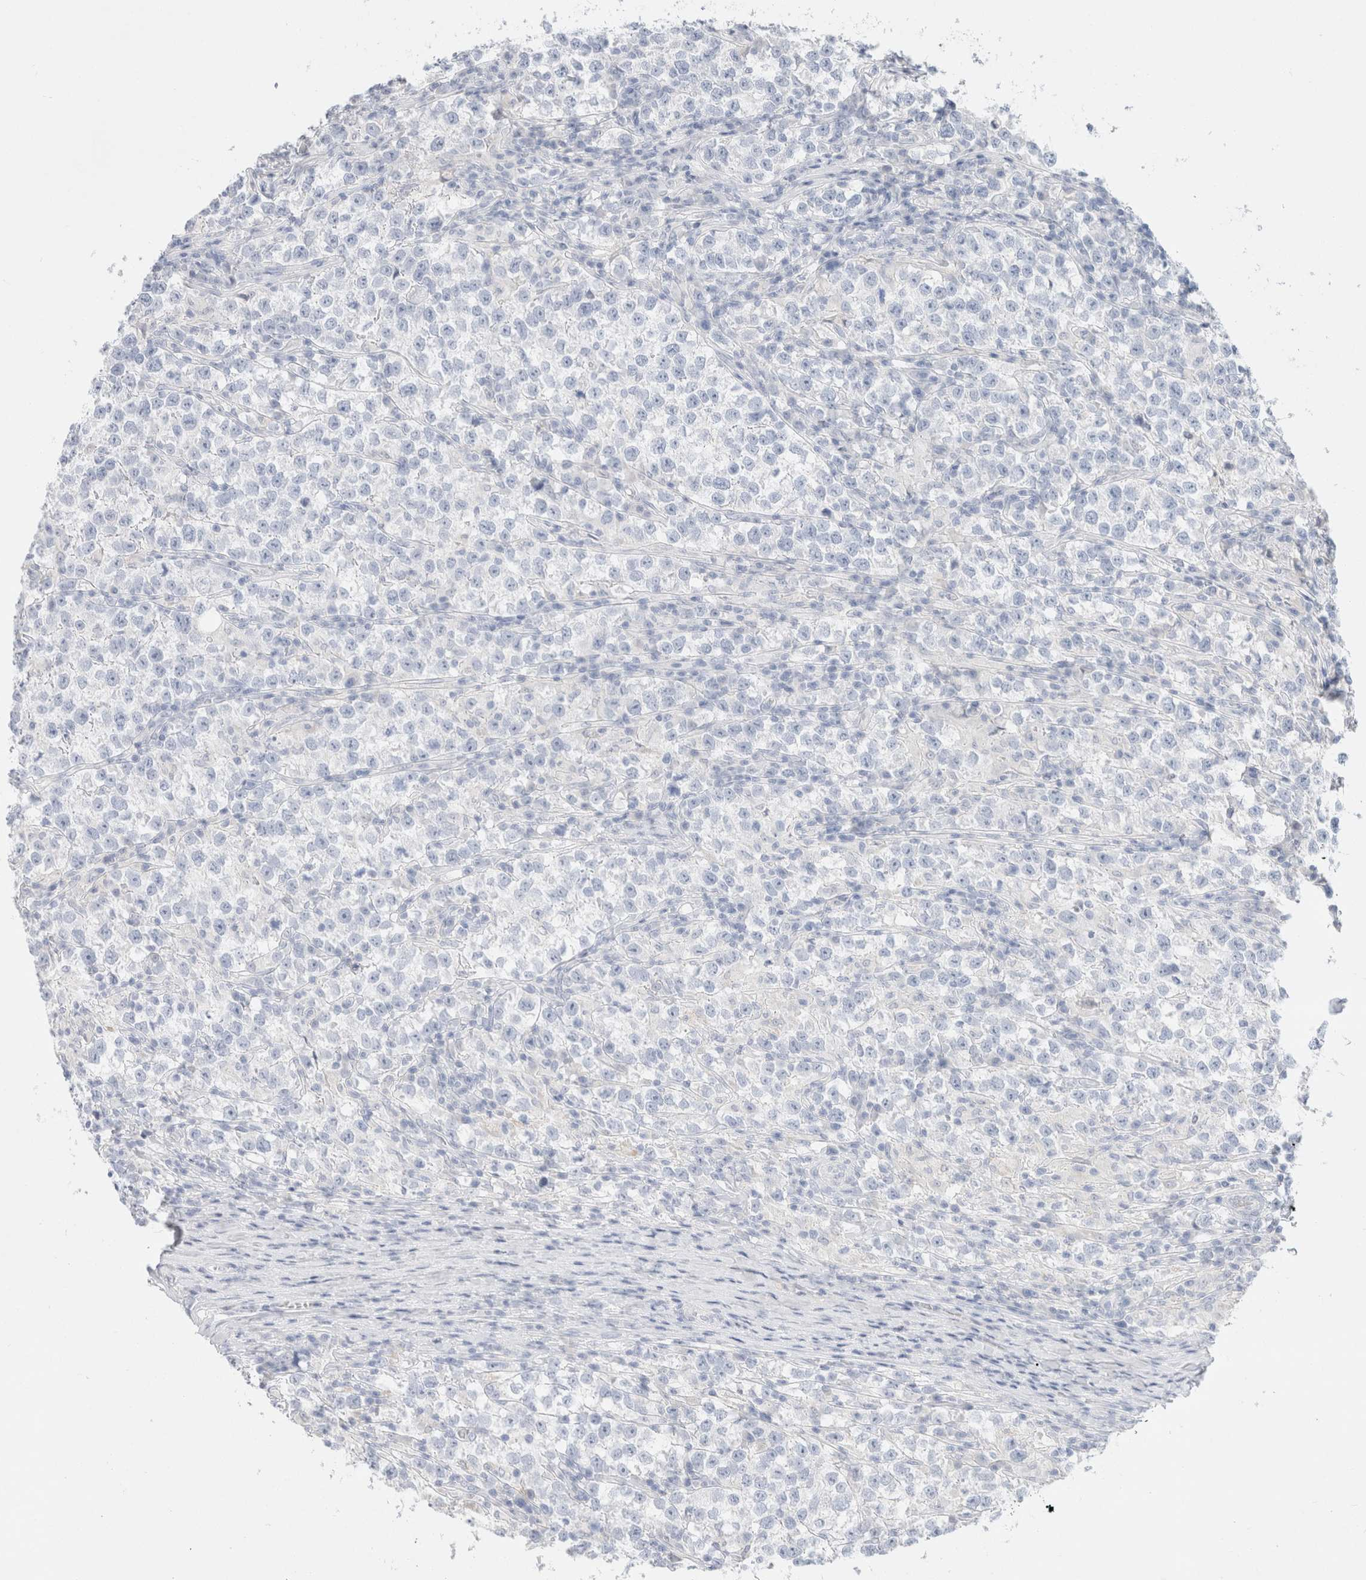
{"staining": {"intensity": "negative", "quantity": "none", "location": "none"}, "tissue": "testis cancer", "cell_type": "Tumor cells", "image_type": "cancer", "snomed": [{"axis": "morphology", "description": "Normal tissue, NOS"}, {"axis": "morphology", "description": "Seminoma, NOS"}, {"axis": "topography", "description": "Testis"}], "caption": "Immunohistochemistry histopathology image of neoplastic tissue: seminoma (testis) stained with DAB (3,3'-diaminobenzidine) exhibits no significant protein staining in tumor cells. Brightfield microscopy of IHC stained with DAB (brown) and hematoxylin (blue), captured at high magnification.", "gene": "CPQ", "patient": {"sex": "male", "age": 43}}